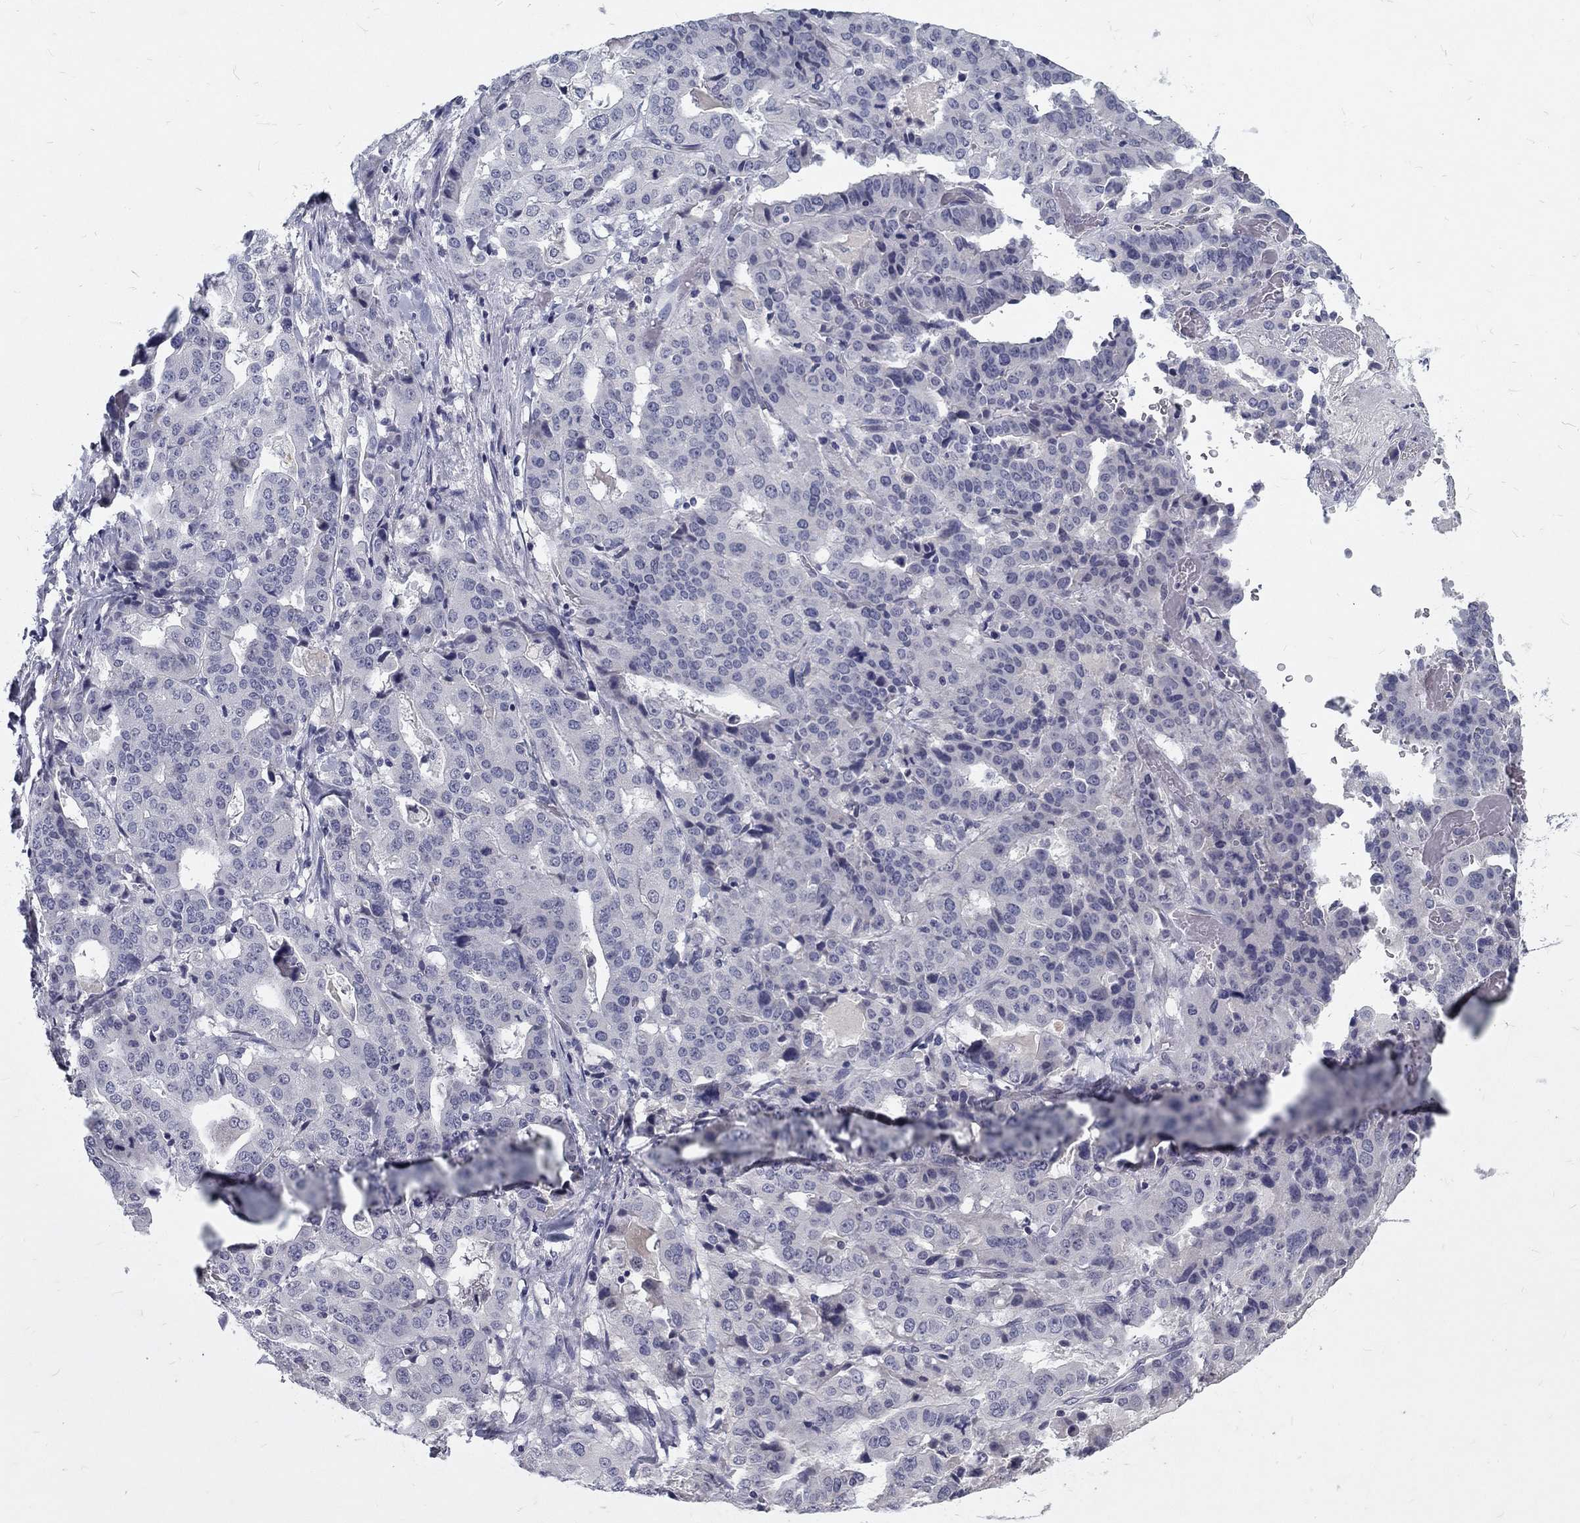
{"staining": {"intensity": "negative", "quantity": "none", "location": "none"}, "tissue": "stomach cancer", "cell_type": "Tumor cells", "image_type": "cancer", "snomed": [{"axis": "morphology", "description": "Adenocarcinoma, NOS"}, {"axis": "topography", "description": "Stomach"}], "caption": "Stomach adenocarcinoma was stained to show a protein in brown. There is no significant staining in tumor cells.", "gene": "NOS1", "patient": {"sex": "male", "age": 48}}